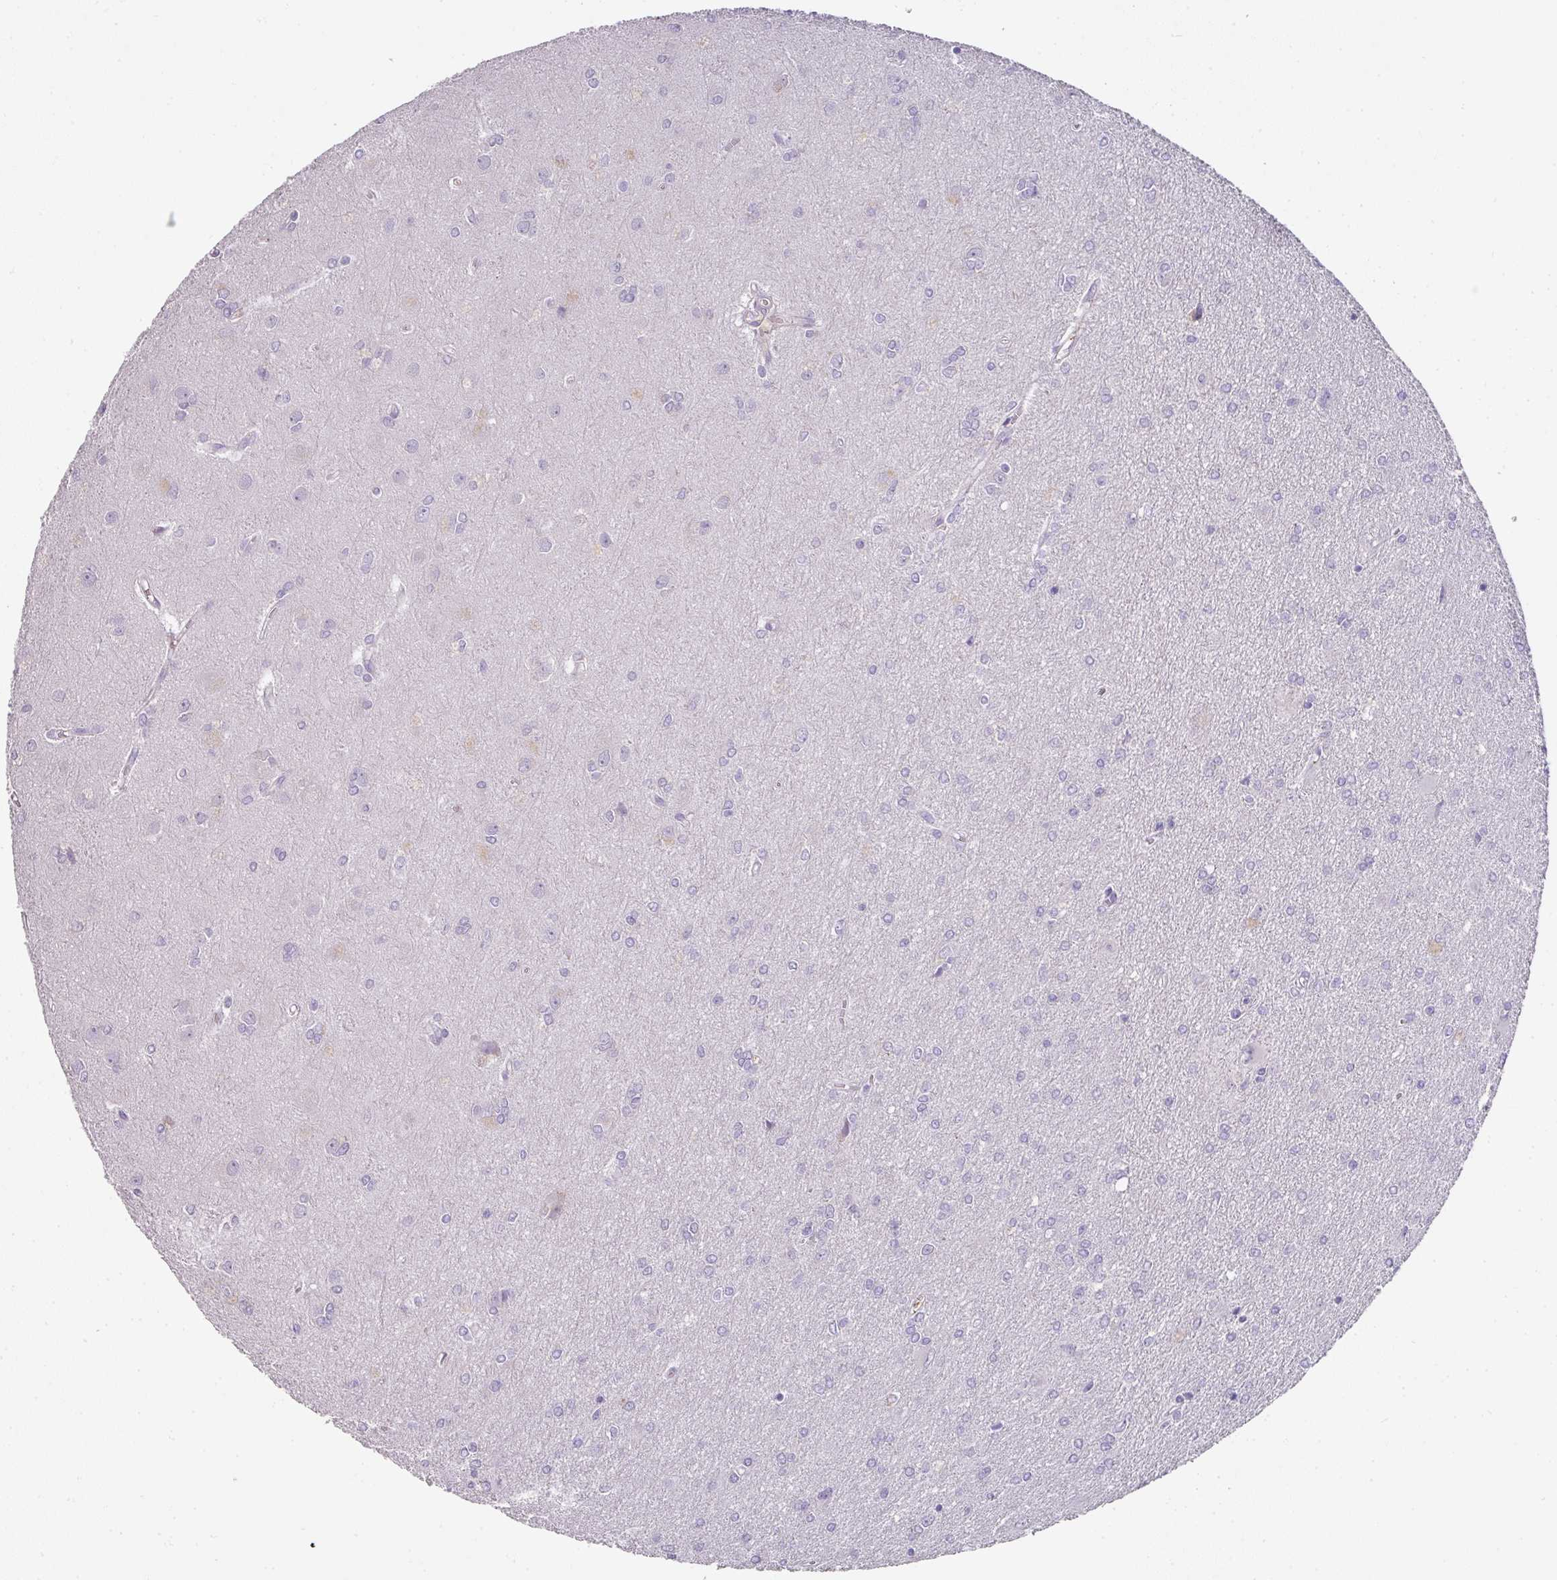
{"staining": {"intensity": "negative", "quantity": "none", "location": "none"}, "tissue": "glioma", "cell_type": "Tumor cells", "image_type": "cancer", "snomed": [{"axis": "morphology", "description": "Glioma, malignant, High grade"}, {"axis": "topography", "description": "Brain"}], "caption": "There is no significant expression in tumor cells of glioma.", "gene": "CCZ1", "patient": {"sex": "male", "age": 67}}